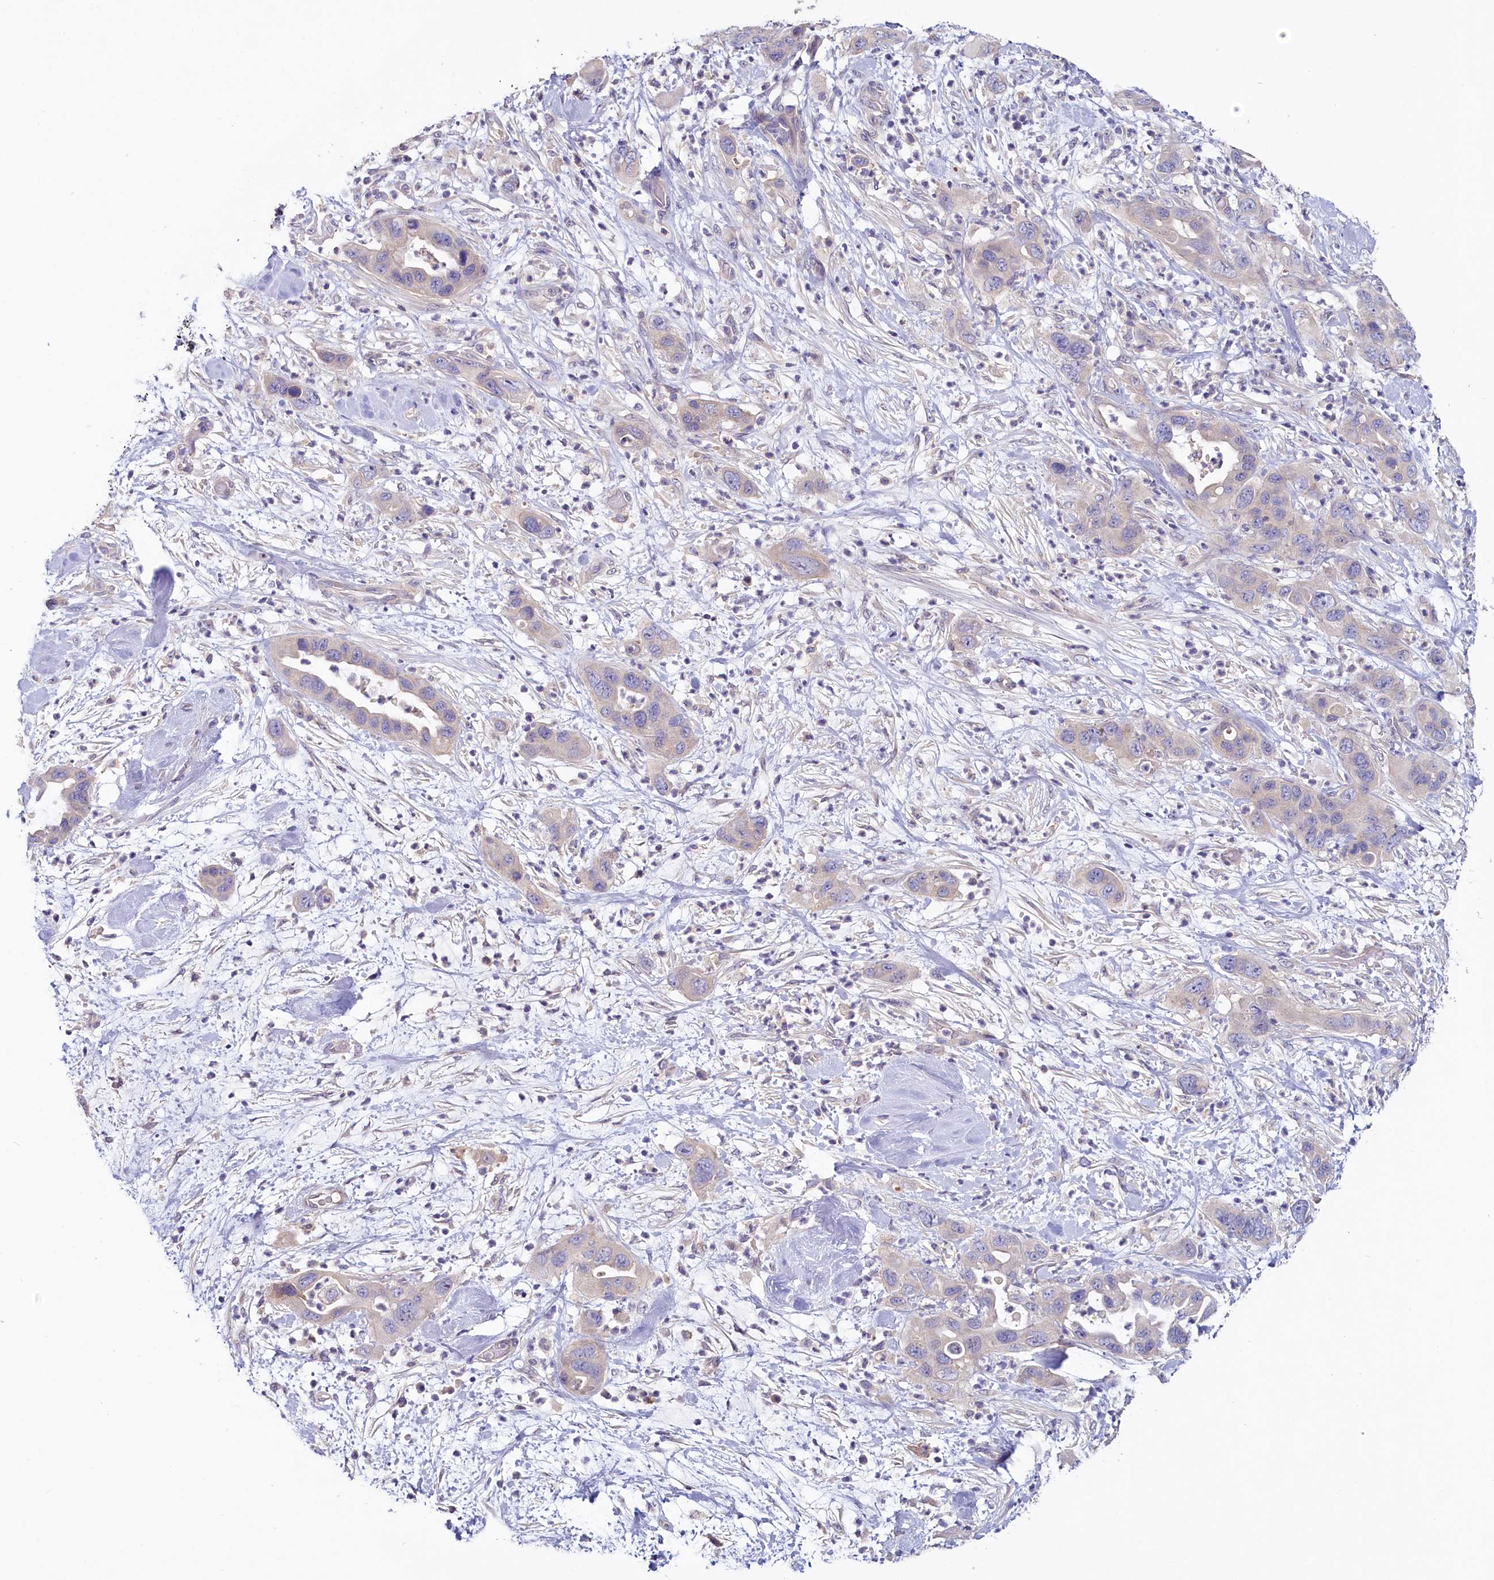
{"staining": {"intensity": "moderate", "quantity": "<25%", "location": "cytoplasmic/membranous"}, "tissue": "pancreatic cancer", "cell_type": "Tumor cells", "image_type": "cancer", "snomed": [{"axis": "morphology", "description": "Adenocarcinoma, NOS"}, {"axis": "topography", "description": "Pancreas"}], "caption": "Immunohistochemical staining of human pancreatic cancer (adenocarcinoma) displays moderate cytoplasmic/membranous protein expression in about <25% of tumor cells.", "gene": "PDE6D", "patient": {"sex": "female", "age": 71}}